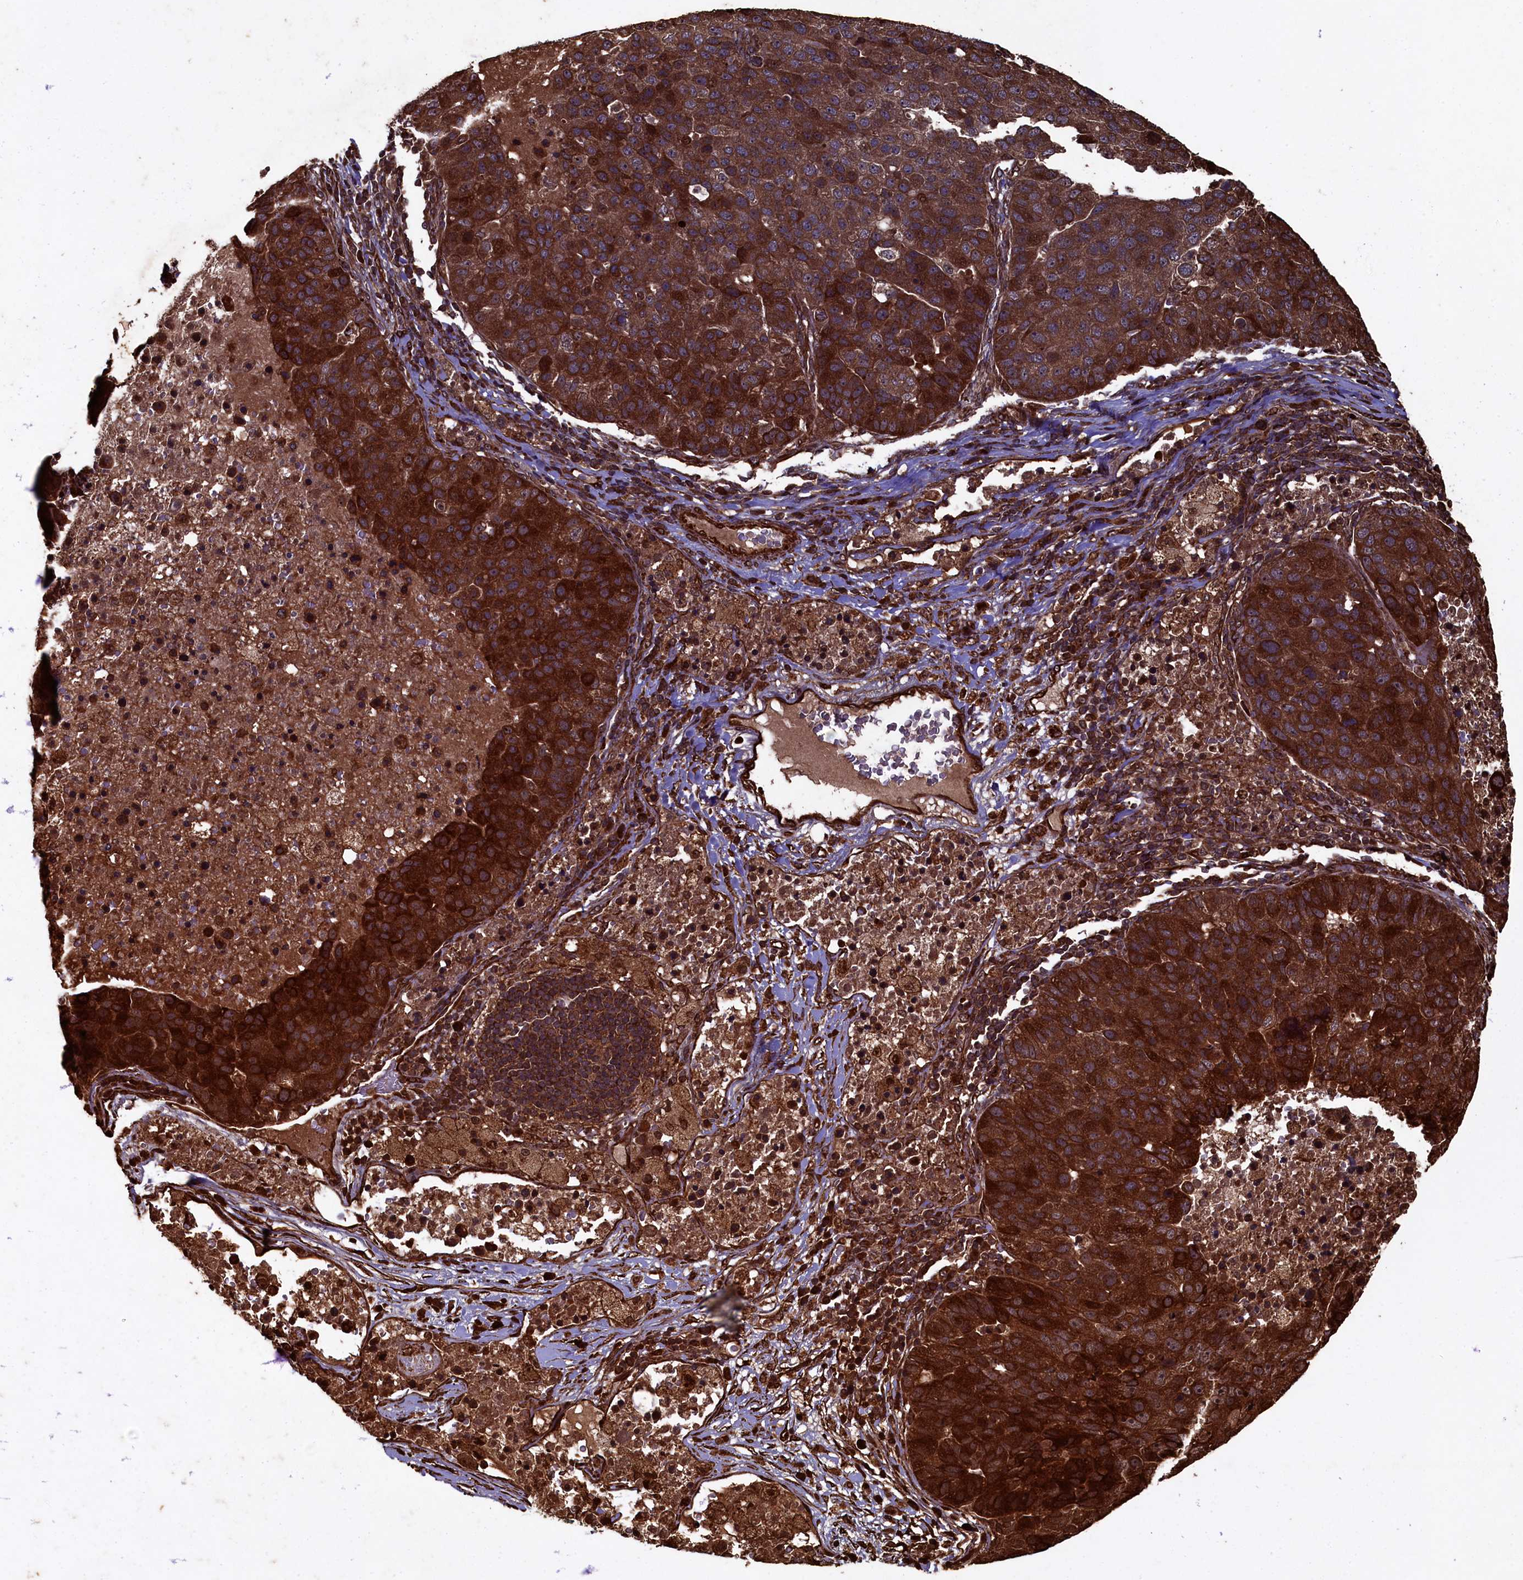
{"staining": {"intensity": "strong", "quantity": ">75%", "location": "cytoplasmic/membranous"}, "tissue": "pancreatic cancer", "cell_type": "Tumor cells", "image_type": "cancer", "snomed": [{"axis": "morphology", "description": "Adenocarcinoma, NOS"}, {"axis": "topography", "description": "Pancreas"}], "caption": "This histopathology image demonstrates adenocarcinoma (pancreatic) stained with immunohistochemistry to label a protein in brown. The cytoplasmic/membranous of tumor cells show strong positivity for the protein. Nuclei are counter-stained blue.", "gene": "PIGN", "patient": {"sex": "female", "age": 61}}